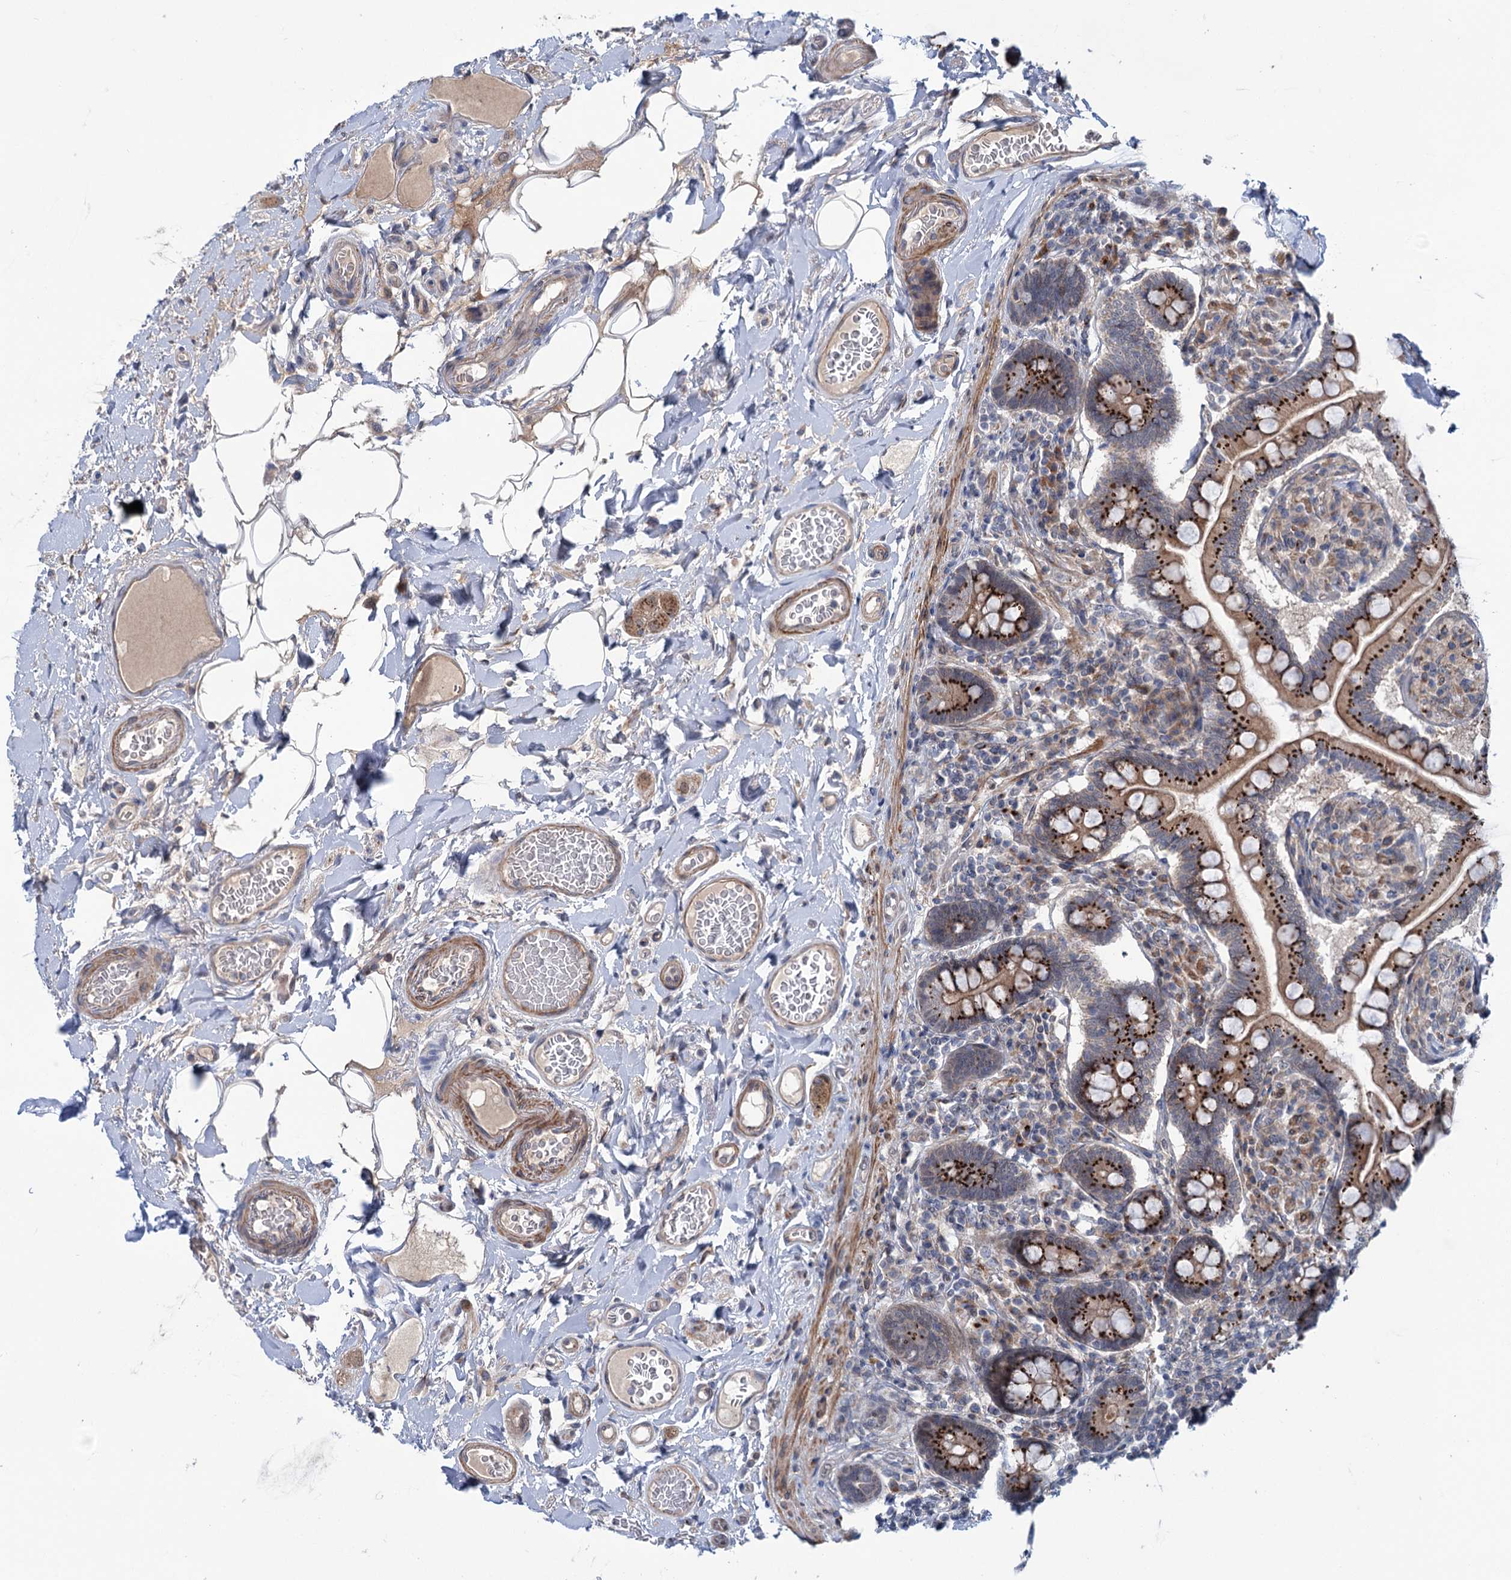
{"staining": {"intensity": "strong", "quantity": ">75%", "location": "cytoplasmic/membranous"}, "tissue": "small intestine", "cell_type": "Glandular cells", "image_type": "normal", "snomed": [{"axis": "morphology", "description": "Normal tissue, NOS"}, {"axis": "topography", "description": "Small intestine"}], "caption": "Normal small intestine reveals strong cytoplasmic/membranous expression in about >75% of glandular cells, visualized by immunohistochemistry. The staining is performed using DAB brown chromogen to label protein expression. The nuclei are counter-stained blue using hematoxylin.", "gene": "ELP4", "patient": {"sex": "female", "age": 64}}